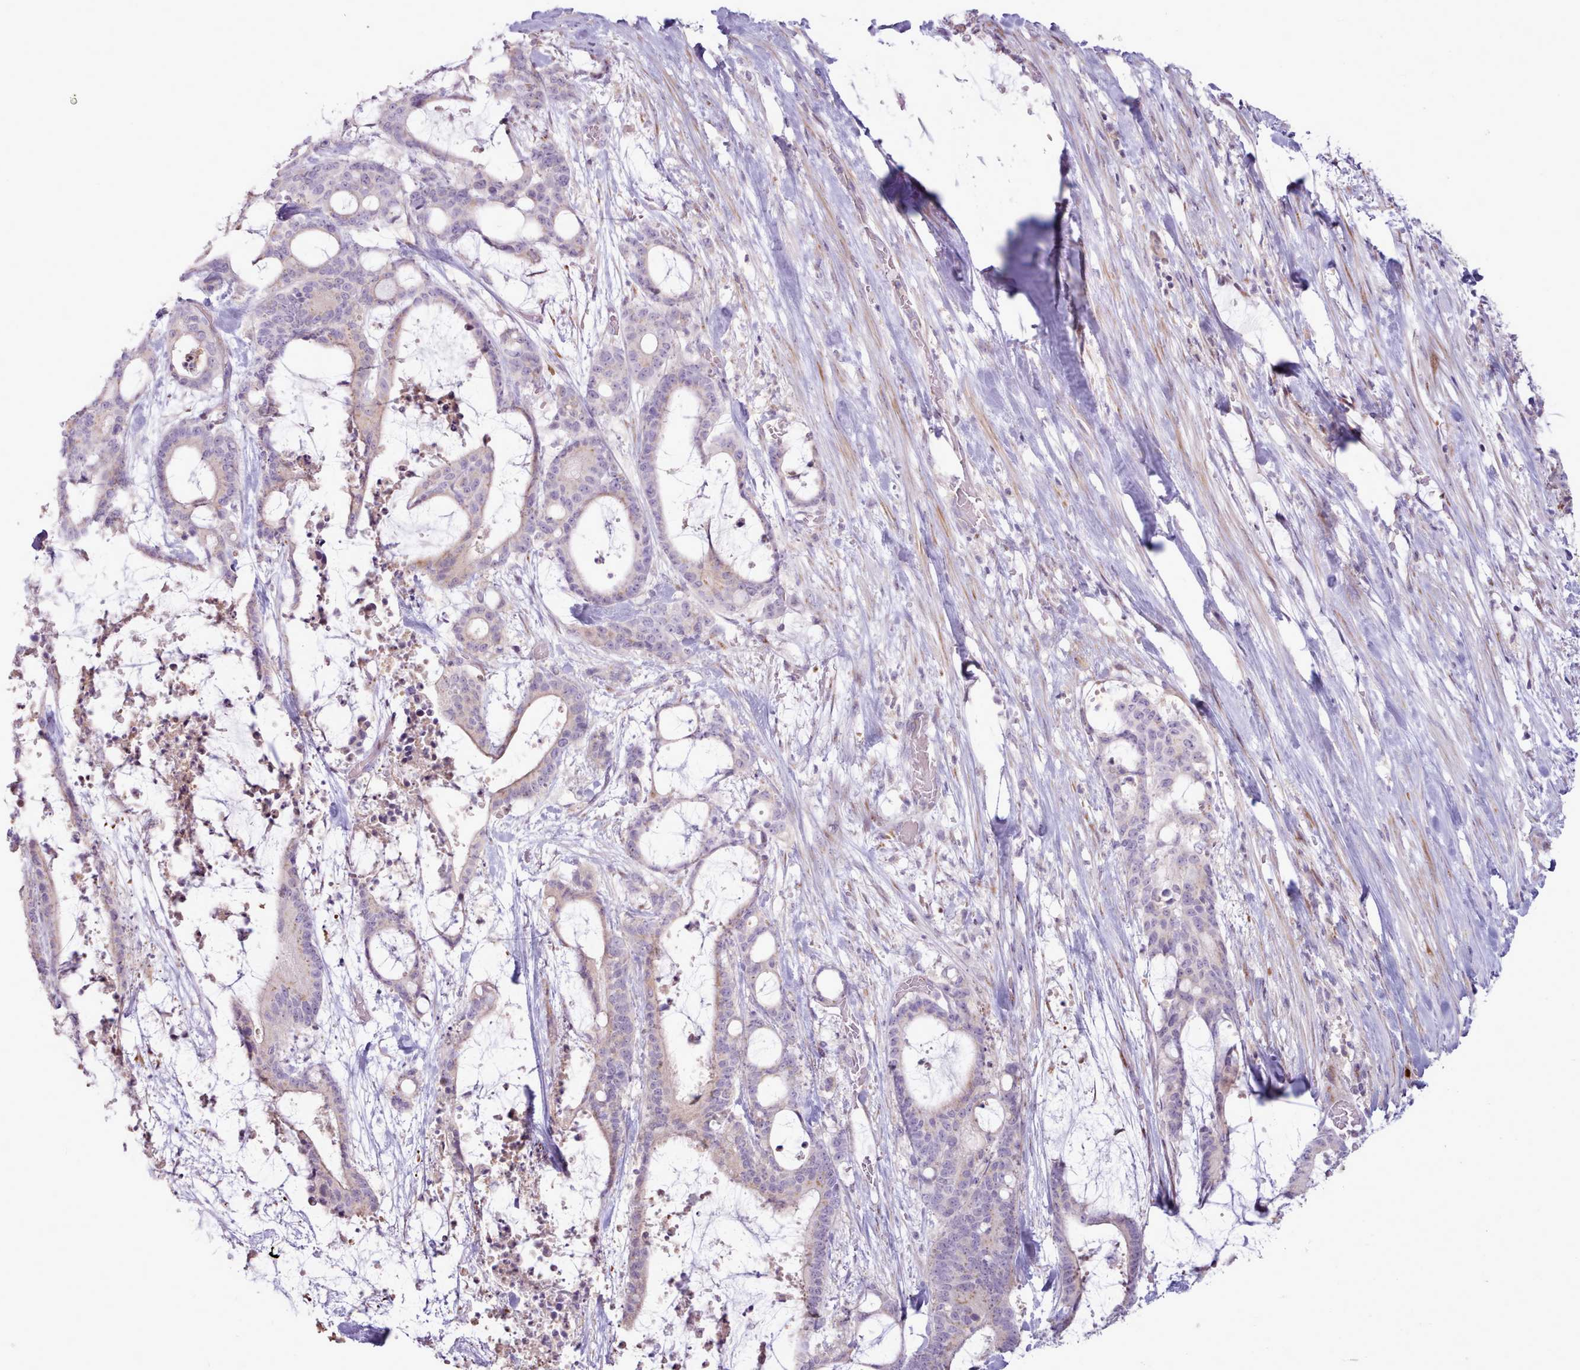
{"staining": {"intensity": "negative", "quantity": "none", "location": "none"}, "tissue": "liver cancer", "cell_type": "Tumor cells", "image_type": "cancer", "snomed": [{"axis": "morphology", "description": "Normal tissue, NOS"}, {"axis": "morphology", "description": "Cholangiocarcinoma"}, {"axis": "topography", "description": "Liver"}, {"axis": "topography", "description": "Peripheral nerve tissue"}], "caption": "IHC histopathology image of cholangiocarcinoma (liver) stained for a protein (brown), which shows no positivity in tumor cells. (DAB (3,3'-diaminobenzidine) immunohistochemistry (IHC) with hematoxylin counter stain).", "gene": "PPP3R2", "patient": {"sex": "female", "age": 73}}